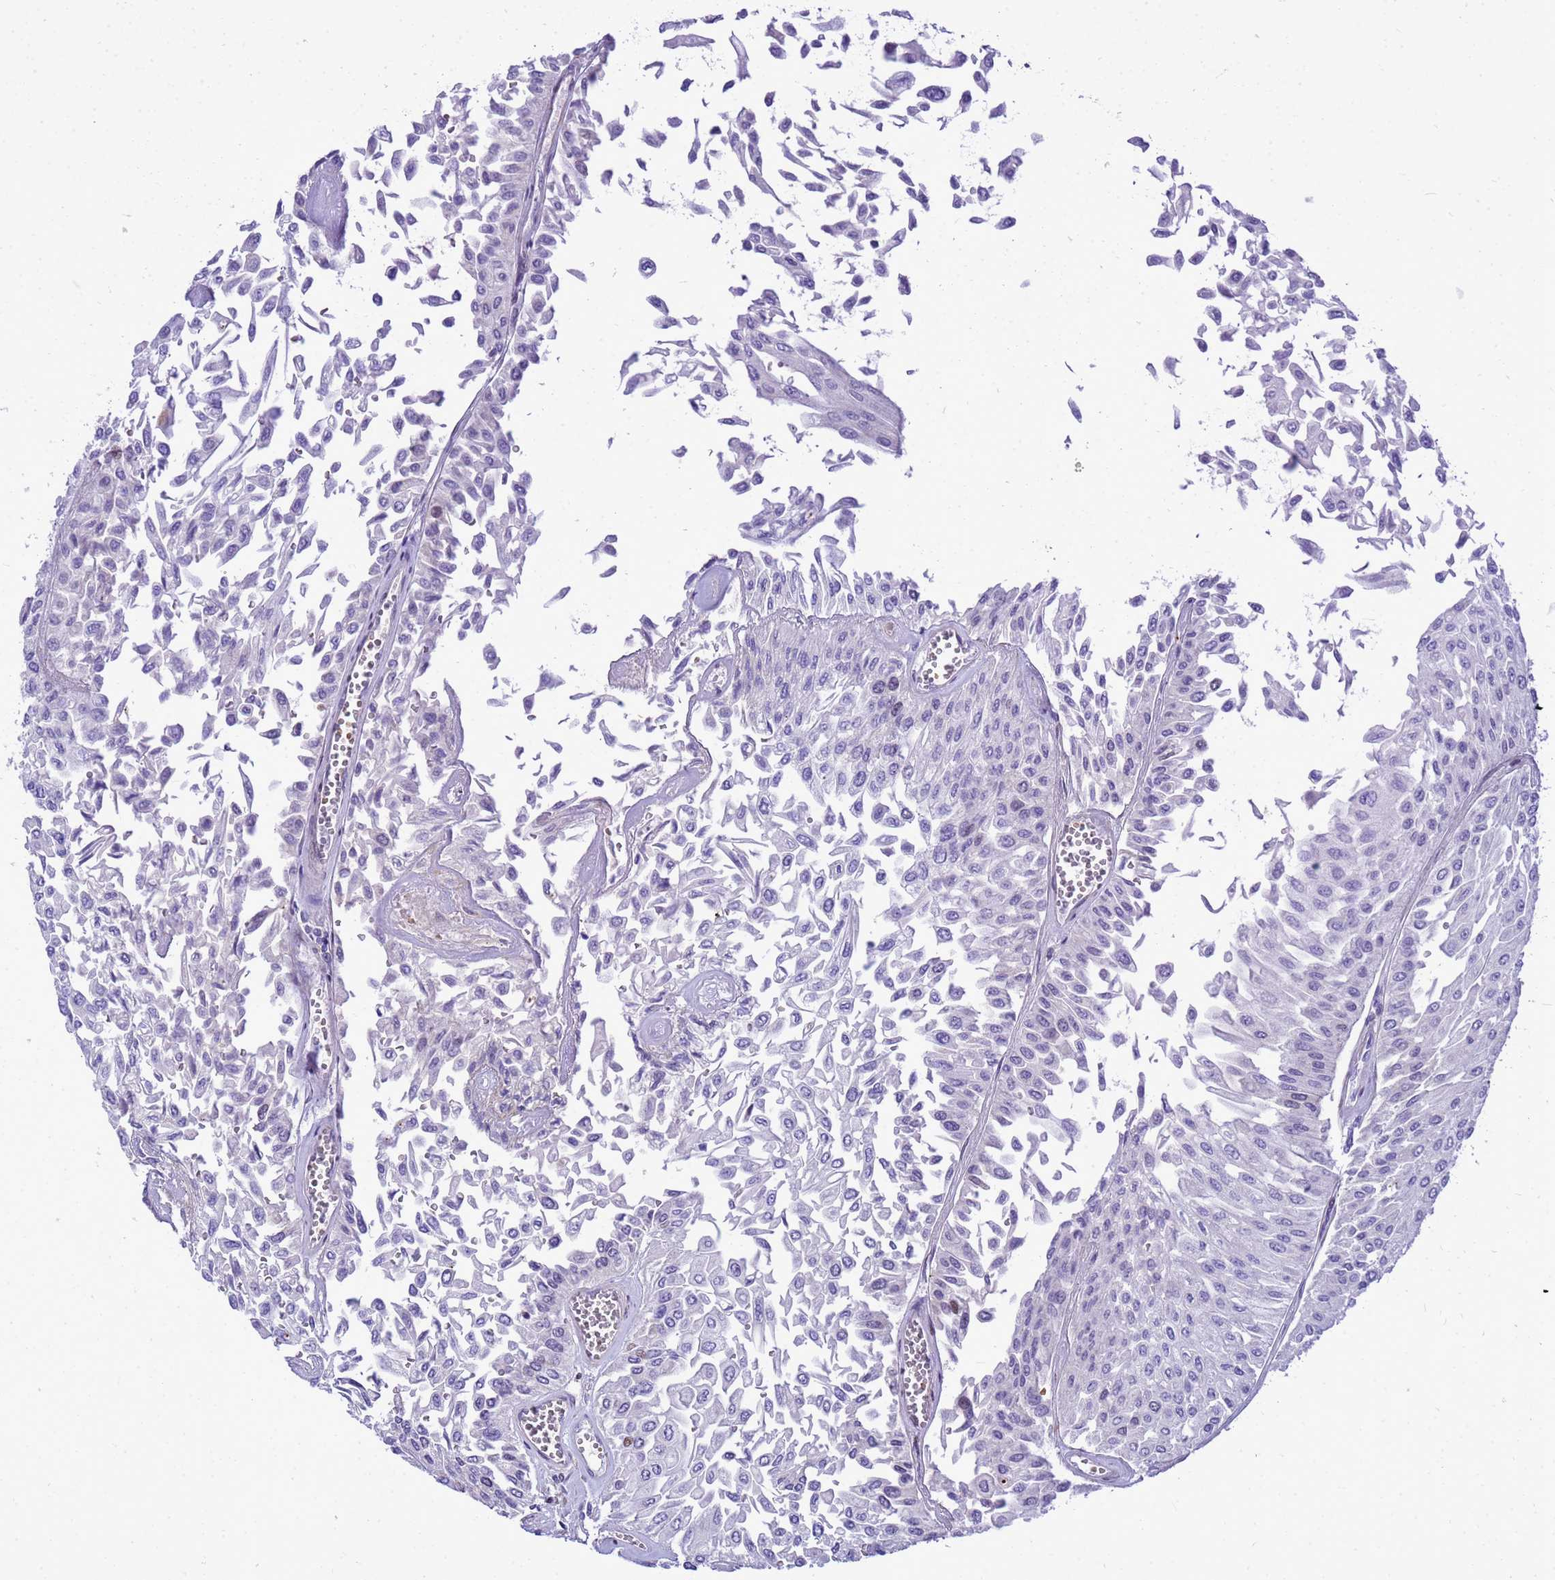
{"staining": {"intensity": "negative", "quantity": "none", "location": "none"}, "tissue": "urothelial cancer", "cell_type": "Tumor cells", "image_type": "cancer", "snomed": [{"axis": "morphology", "description": "Urothelial carcinoma, Low grade"}, {"axis": "topography", "description": "Urinary bladder"}], "caption": "A high-resolution histopathology image shows immunohistochemistry staining of urothelial carcinoma (low-grade), which reveals no significant expression in tumor cells. Brightfield microscopy of immunohistochemistry stained with DAB (3,3'-diaminobenzidine) (brown) and hematoxylin (blue), captured at high magnification.", "gene": "ADAMTS7", "patient": {"sex": "male", "age": 67}}